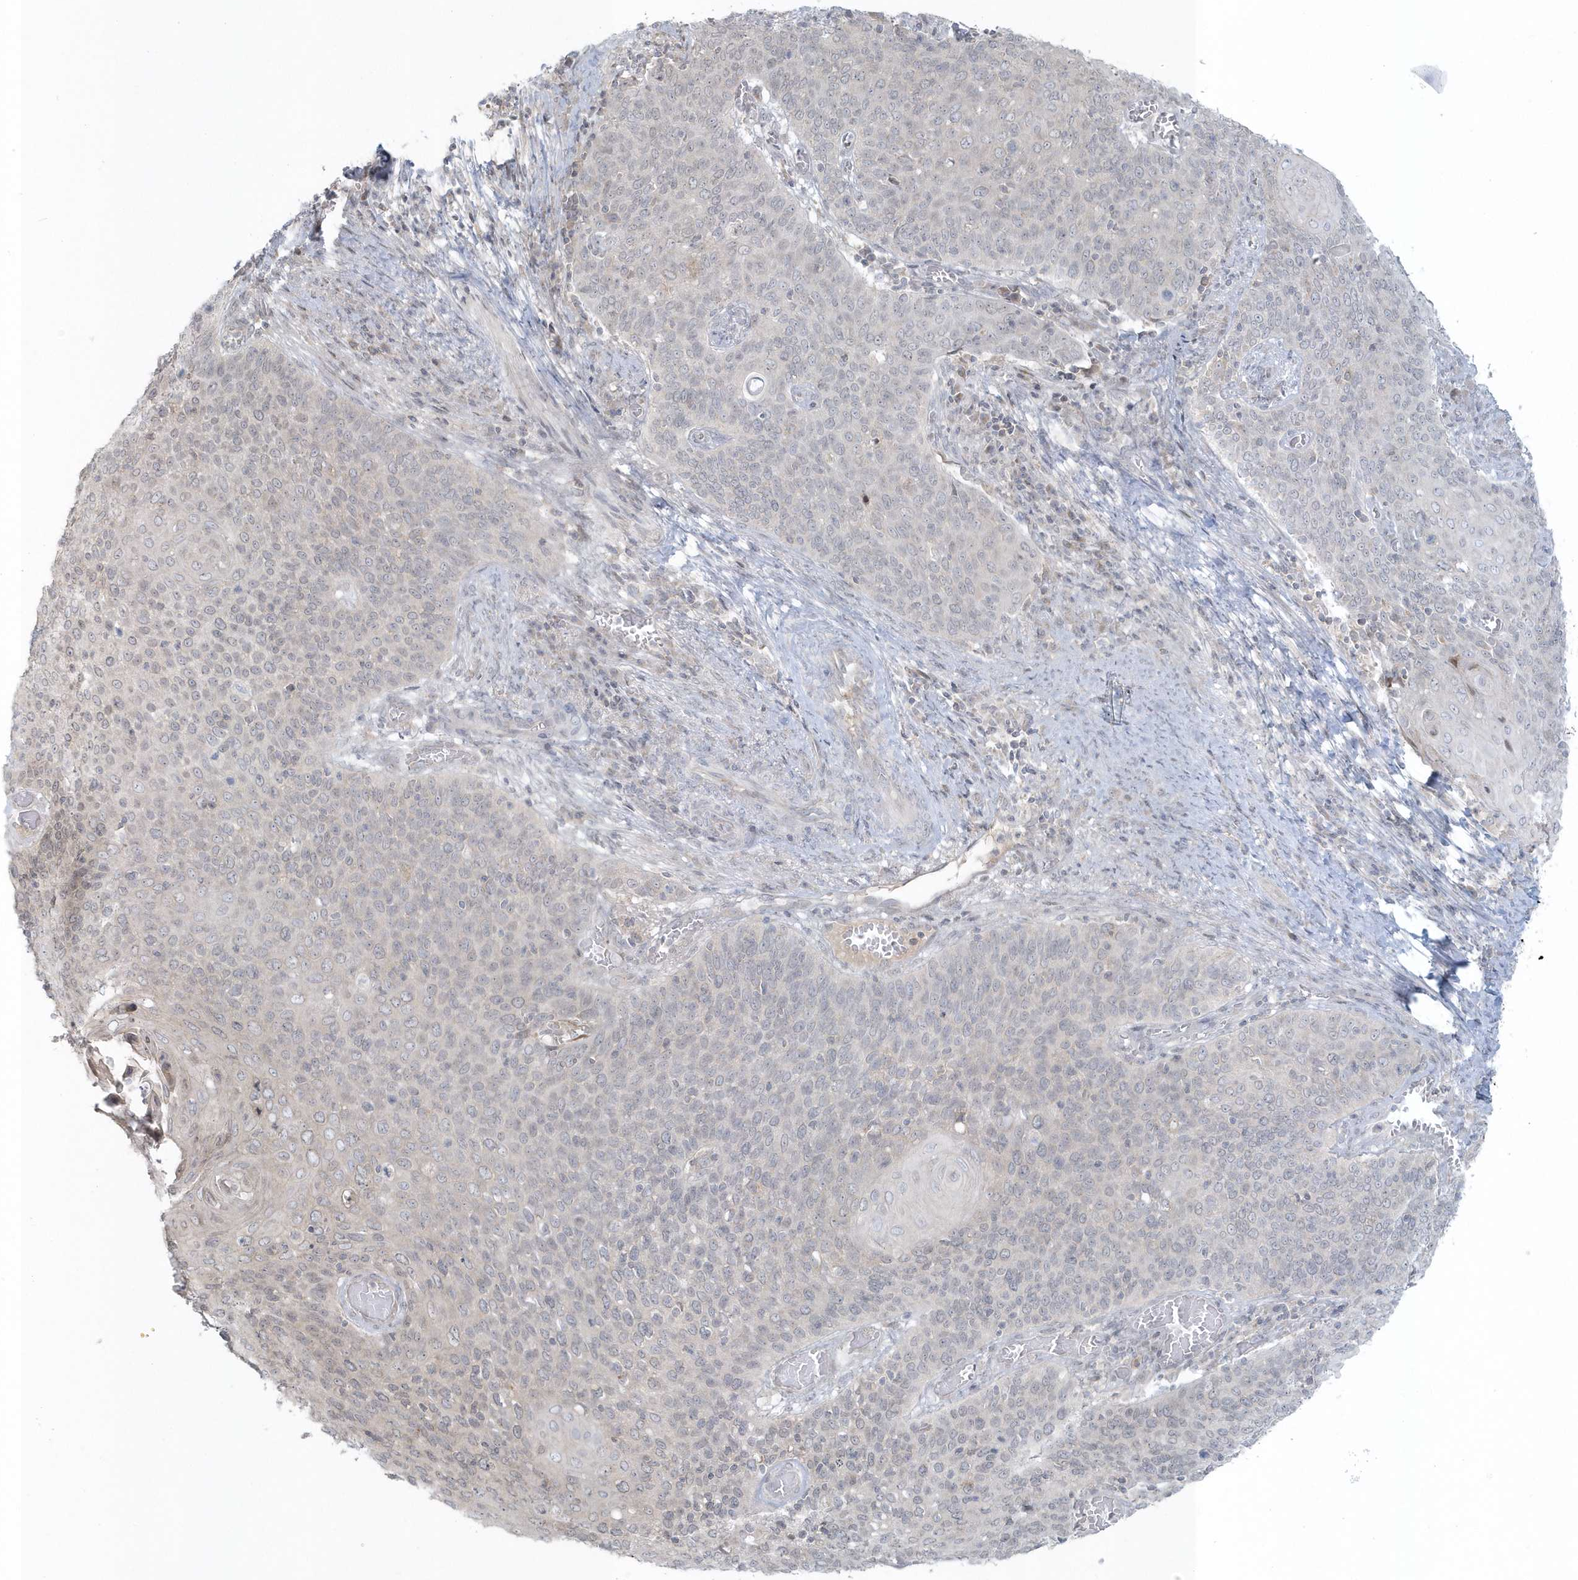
{"staining": {"intensity": "negative", "quantity": "none", "location": "none"}, "tissue": "cervical cancer", "cell_type": "Tumor cells", "image_type": "cancer", "snomed": [{"axis": "morphology", "description": "Squamous cell carcinoma, NOS"}, {"axis": "topography", "description": "Cervix"}], "caption": "High power microscopy micrograph of an immunohistochemistry histopathology image of squamous cell carcinoma (cervical), revealing no significant staining in tumor cells. (DAB IHC with hematoxylin counter stain).", "gene": "BLTP3A", "patient": {"sex": "female", "age": 39}}